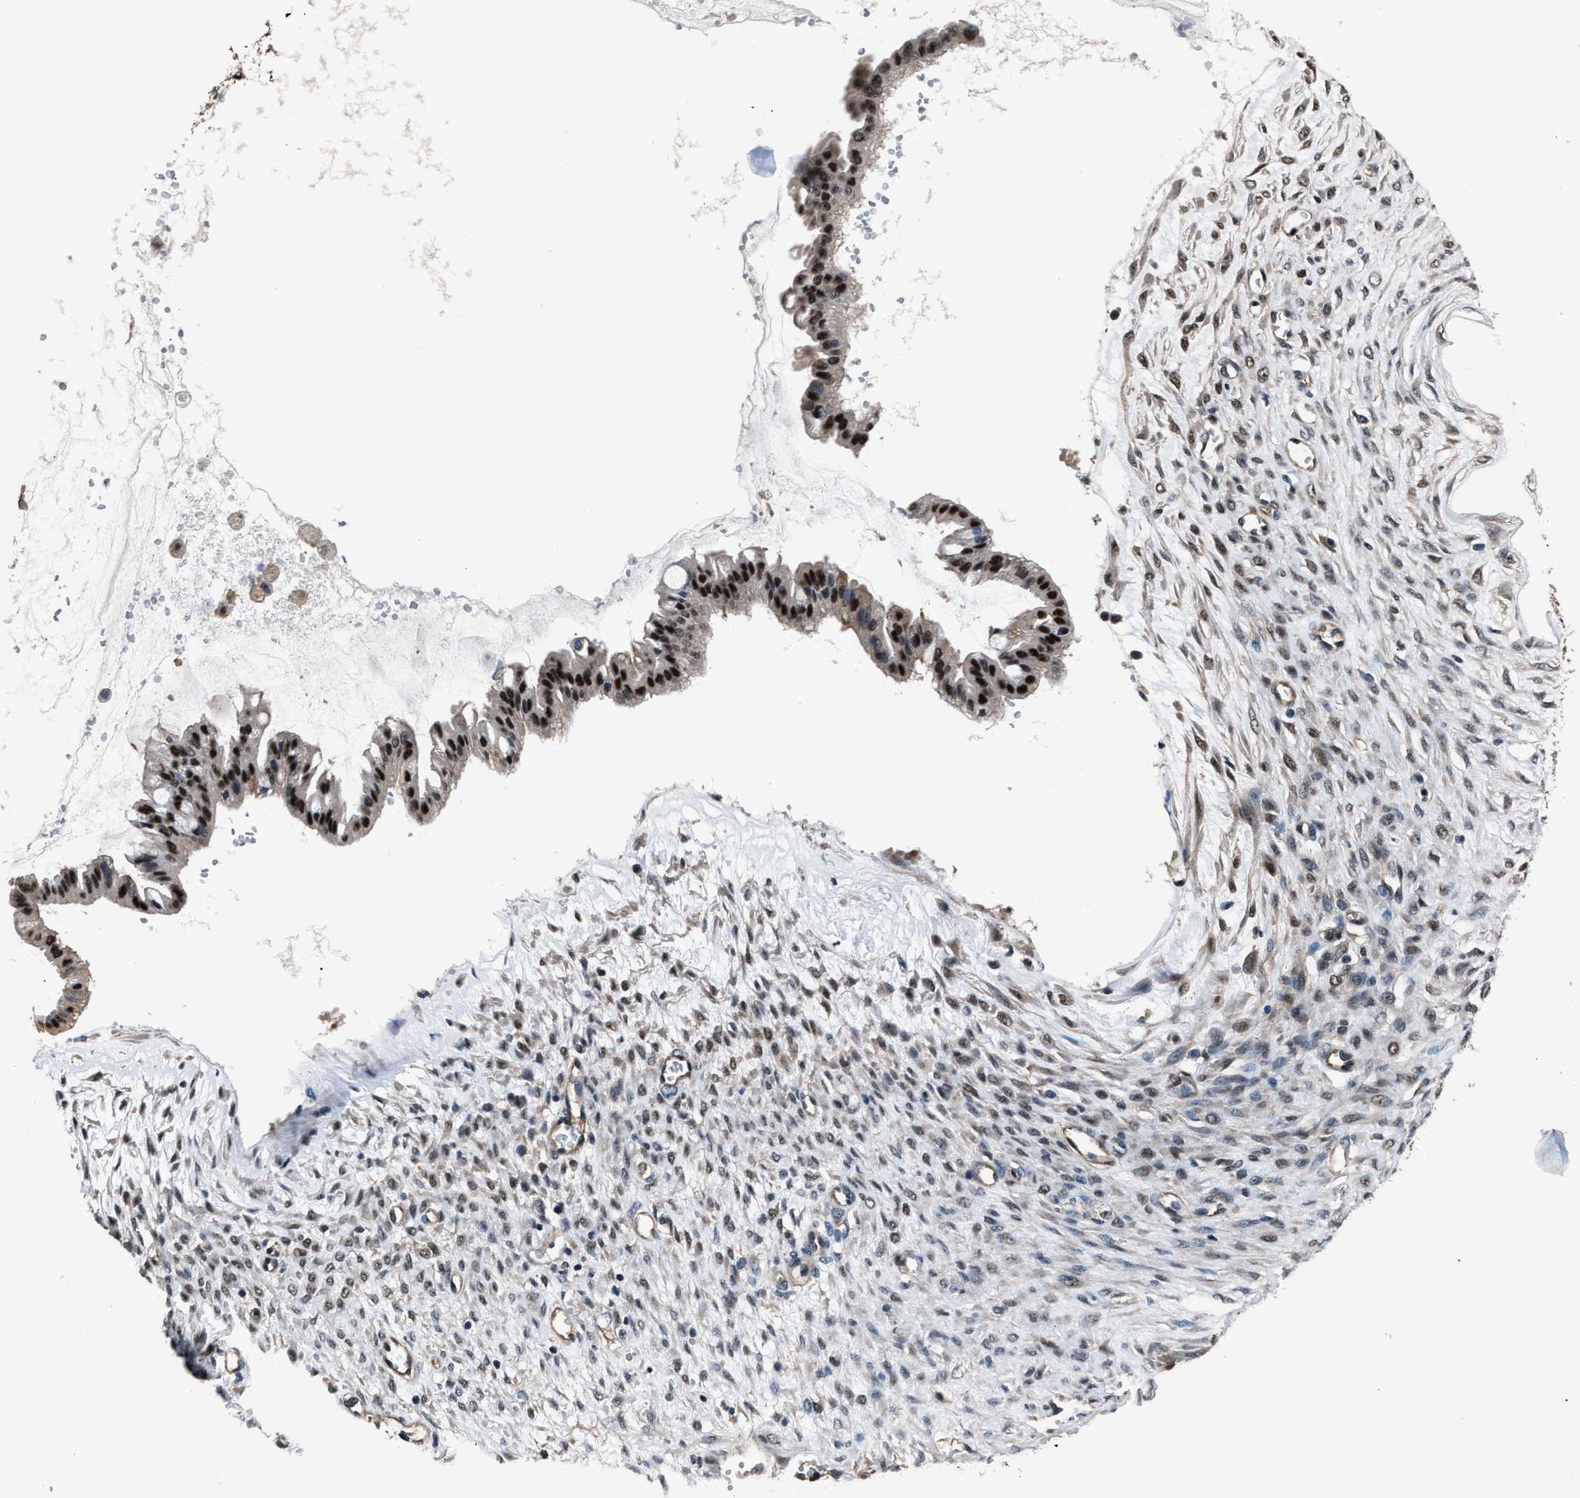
{"staining": {"intensity": "strong", "quantity": "25%-75%", "location": "nuclear"}, "tissue": "ovarian cancer", "cell_type": "Tumor cells", "image_type": "cancer", "snomed": [{"axis": "morphology", "description": "Cystadenocarcinoma, mucinous, NOS"}, {"axis": "topography", "description": "Ovary"}], "caption": "IHC image of human ovarian cancer (mucinous cystadenocarcinoma) stained for a protein (brown), which exhibits high levels of strong nuclear expression in about 25%-75% of tumor cells.", "gene": "DFFA", "patient": {"sex": "female", "age": 73}}